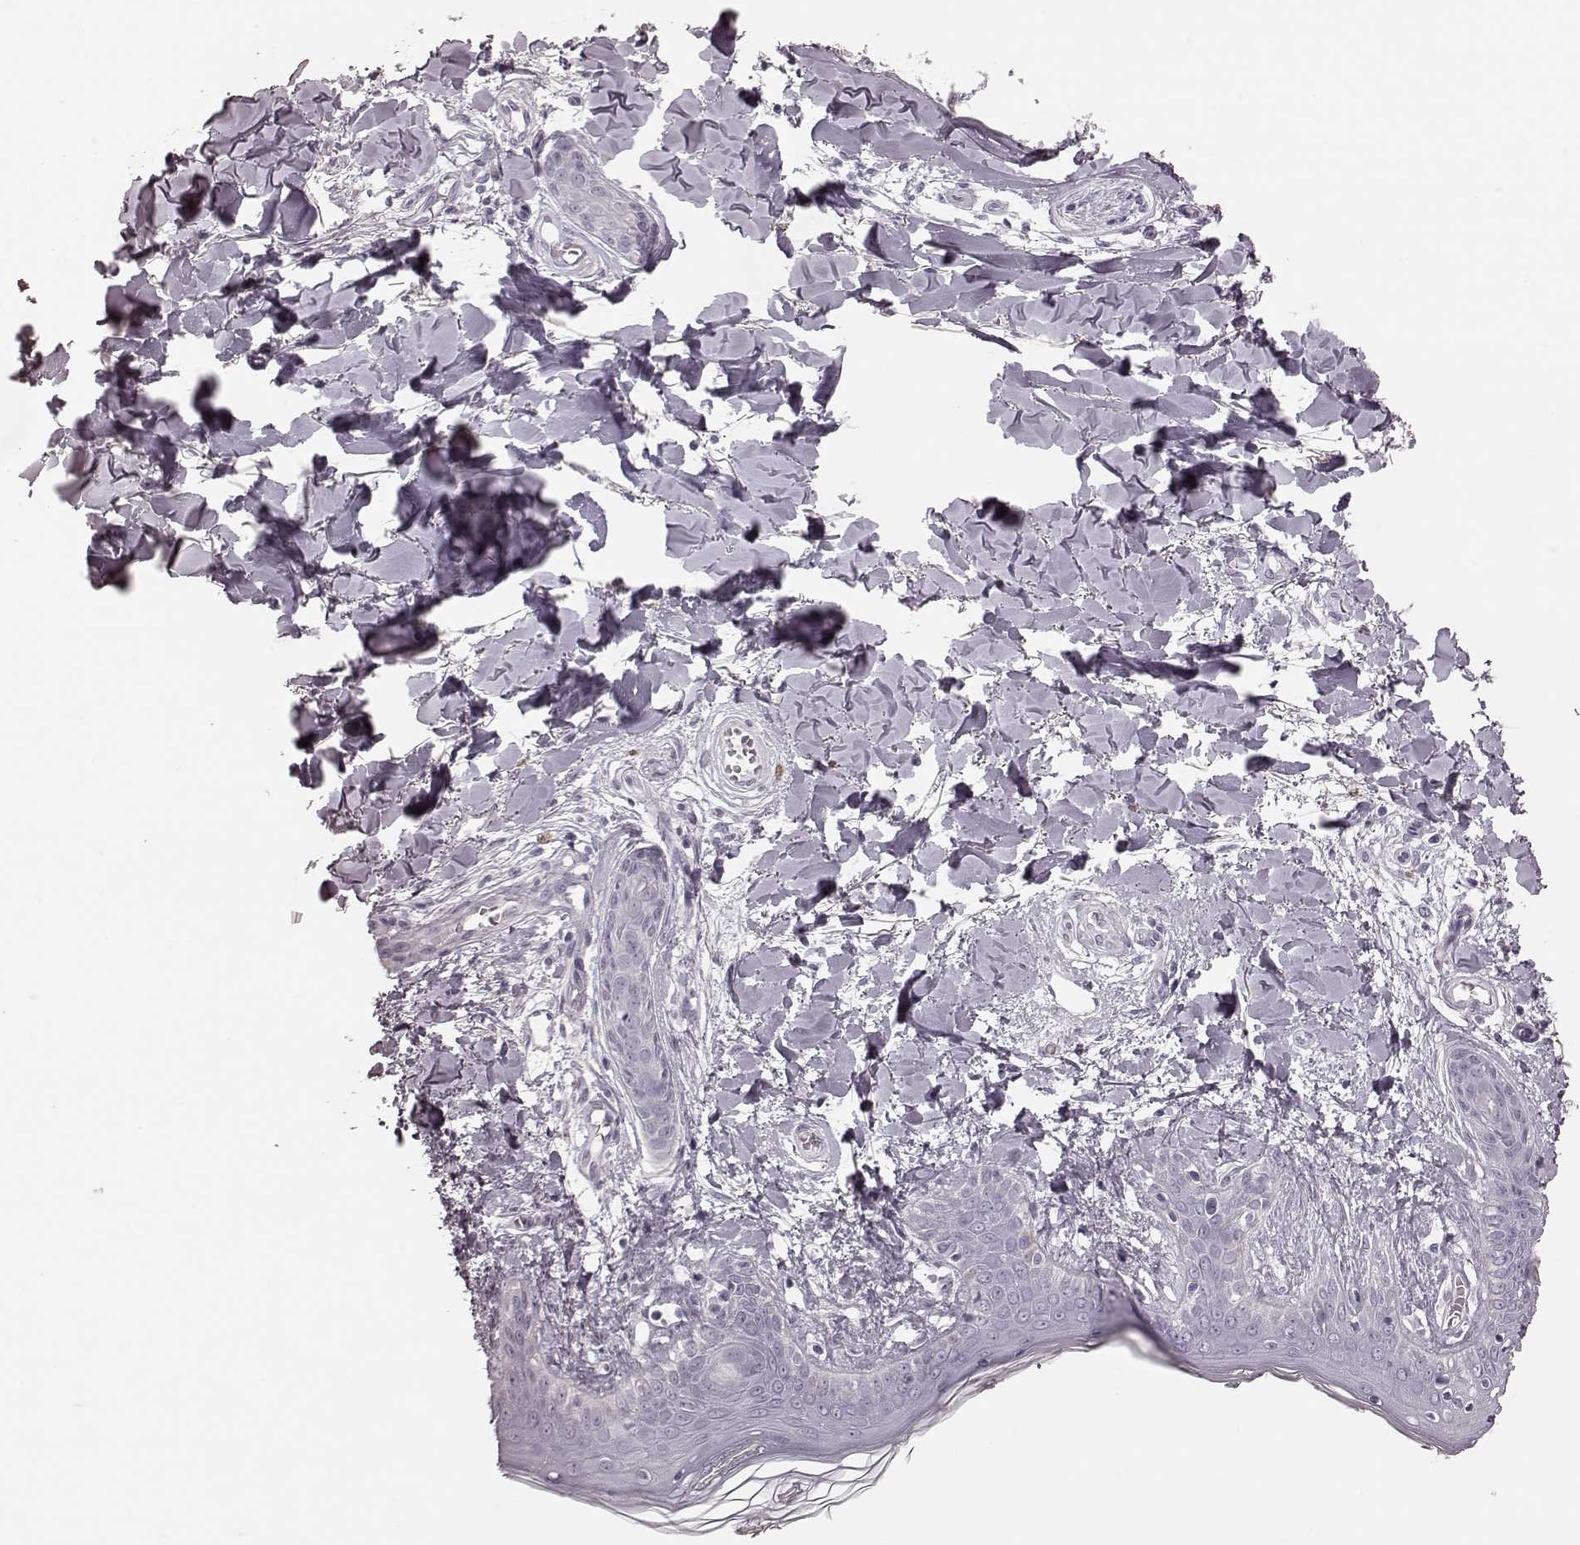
{"staining": {"intensity": "negative", "quantity": "none", "location": "none"}, "tissue": "skin", "cell_type": "Fibroblasts", "image_type": "normal", "snomed": [{"axis": "morphology", "description": "Normal tissue, NOS"}, {"axis": "topography", "description": "Skin"}], "caption": "Immunohistochemistry (IHC) of normal human skin shows no staining in fibroblasts.", "gene": "ZNF433", "patient": {"sex": "female", "age": 34}}